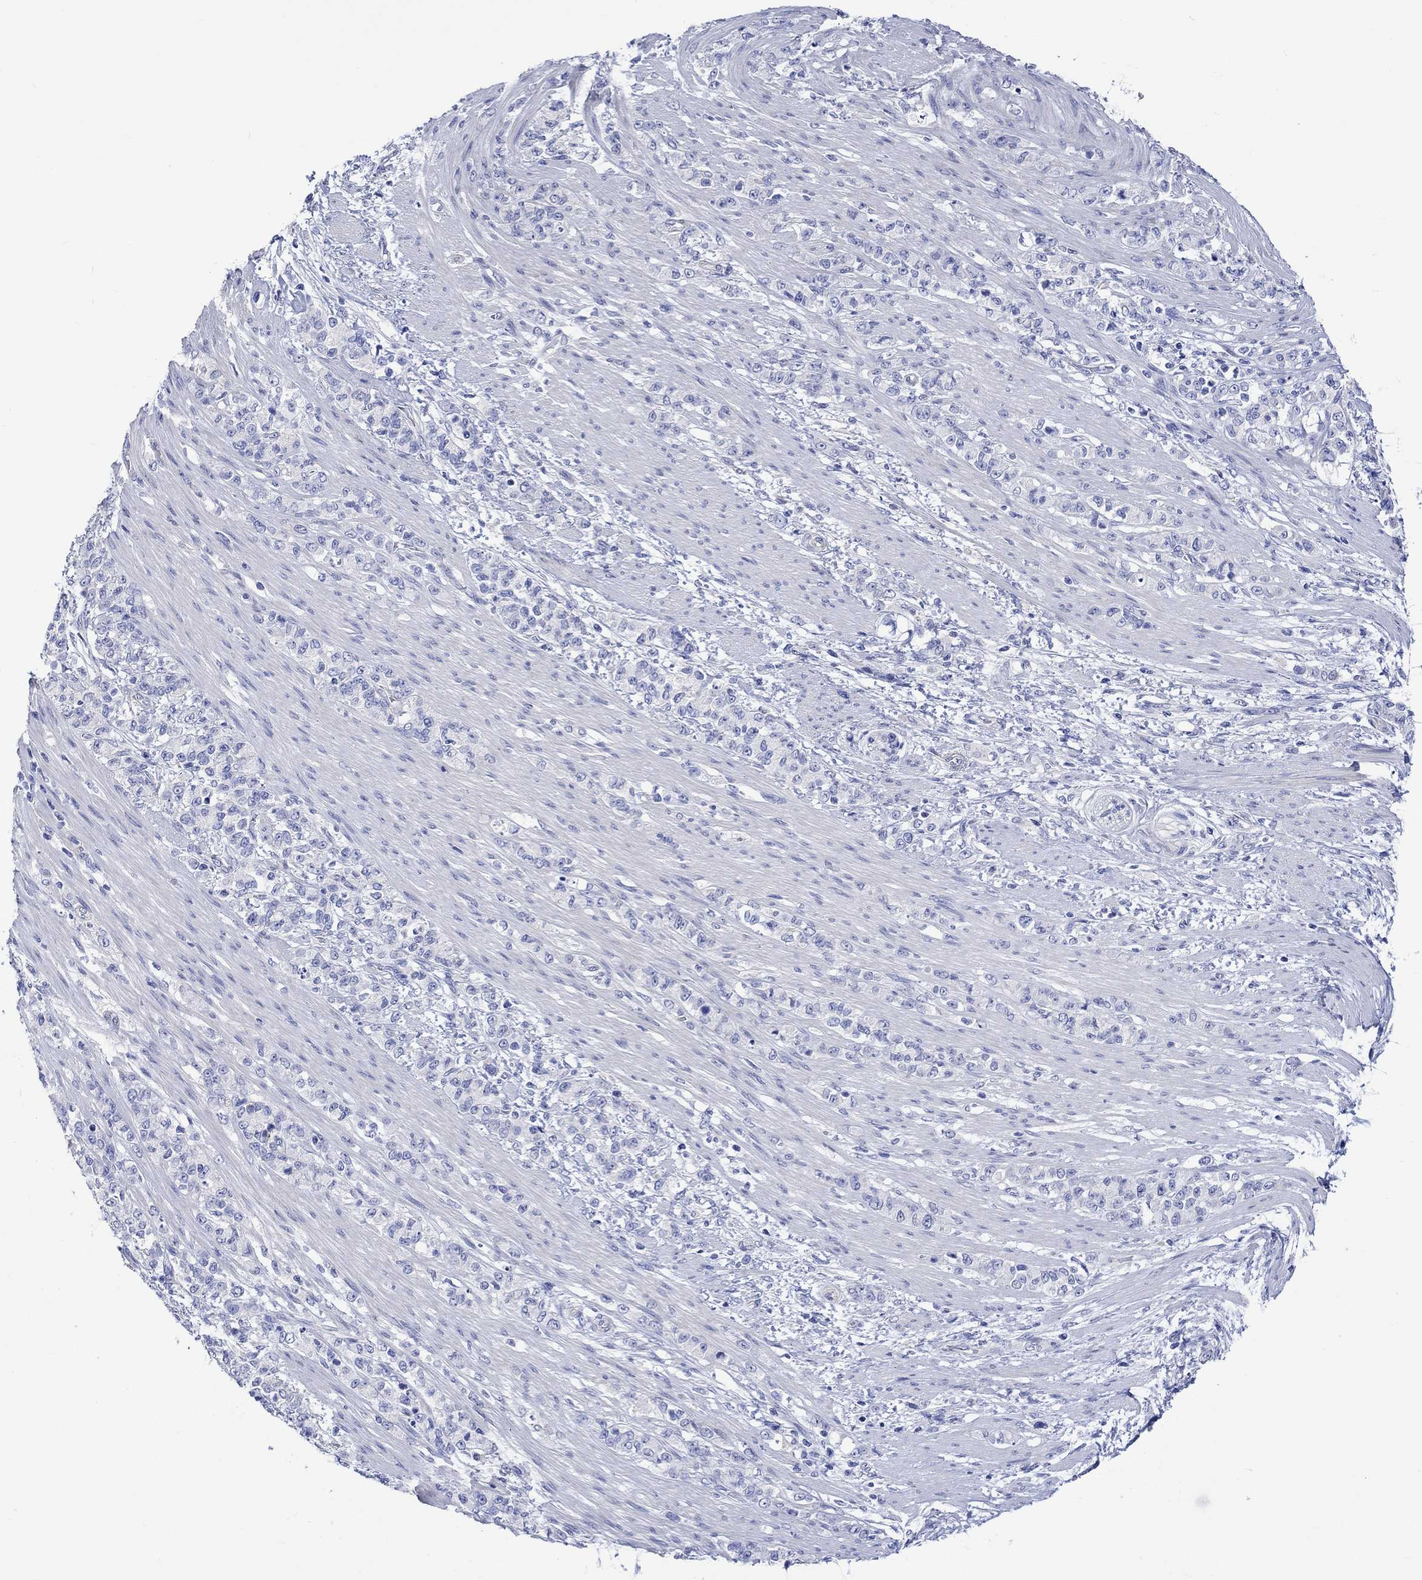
{"staining": {"intensity": "negative", "quantity": "none", "location": "none"}, "tissue": "stomach cancer", "cell_type": "Tumor cells", "image_type": "cancer", "snomed": [{"axis": "morphology", "description": "Normal tissue, NOS"}, {"axis": "morphology", "description": "Adenocarcinoma, NOS"}, {"axis": "topography", "description": "Stomach"}], "caption": "Immunohistochemistry image of adenocarcinoma (stomach) stained for a protein (brown), which demonstrates no staining in tumor cells.", "gene": "HARBI1", "patient": {"sex": "female", "age": 79}}